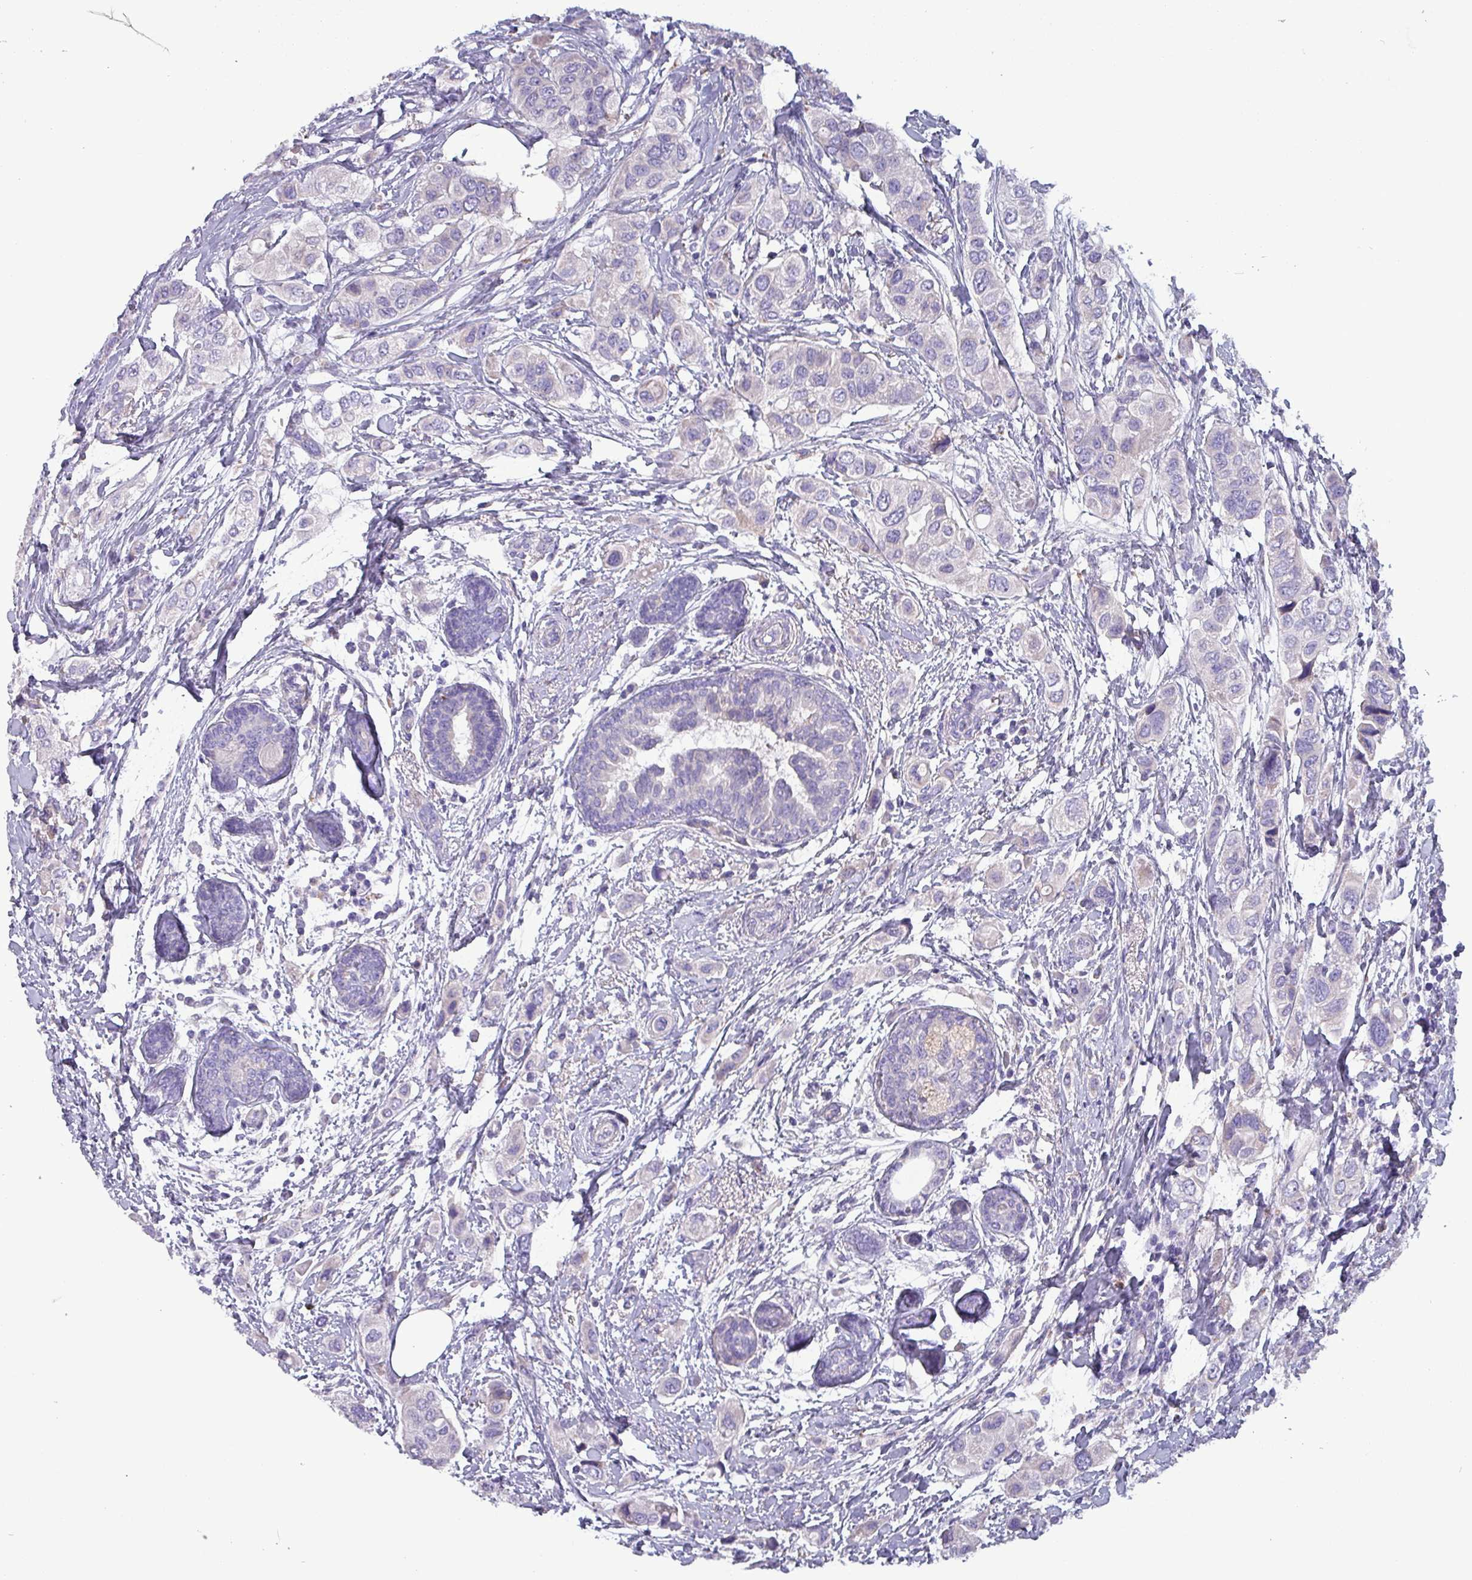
{"staining": {"intensity": "negative", "quantity": "none", "location": "none"}, "tissue": "breast cancer", "cell_type": "Tumor cells", "image_type": "cancer", "snomed": [{"axis": "morphology", "description": "Lobular carcinoma"}, {"axis": "topography", "description": "Breast"}], "caption": "DAB immunohistochemical staining of breast cancer (lobular carcinoma) reveals no significant expression in tumor cells. Nuclei are stained in blue.", "gene": "HSD3B7", "patient": {"sex": "female", "age": 51}}